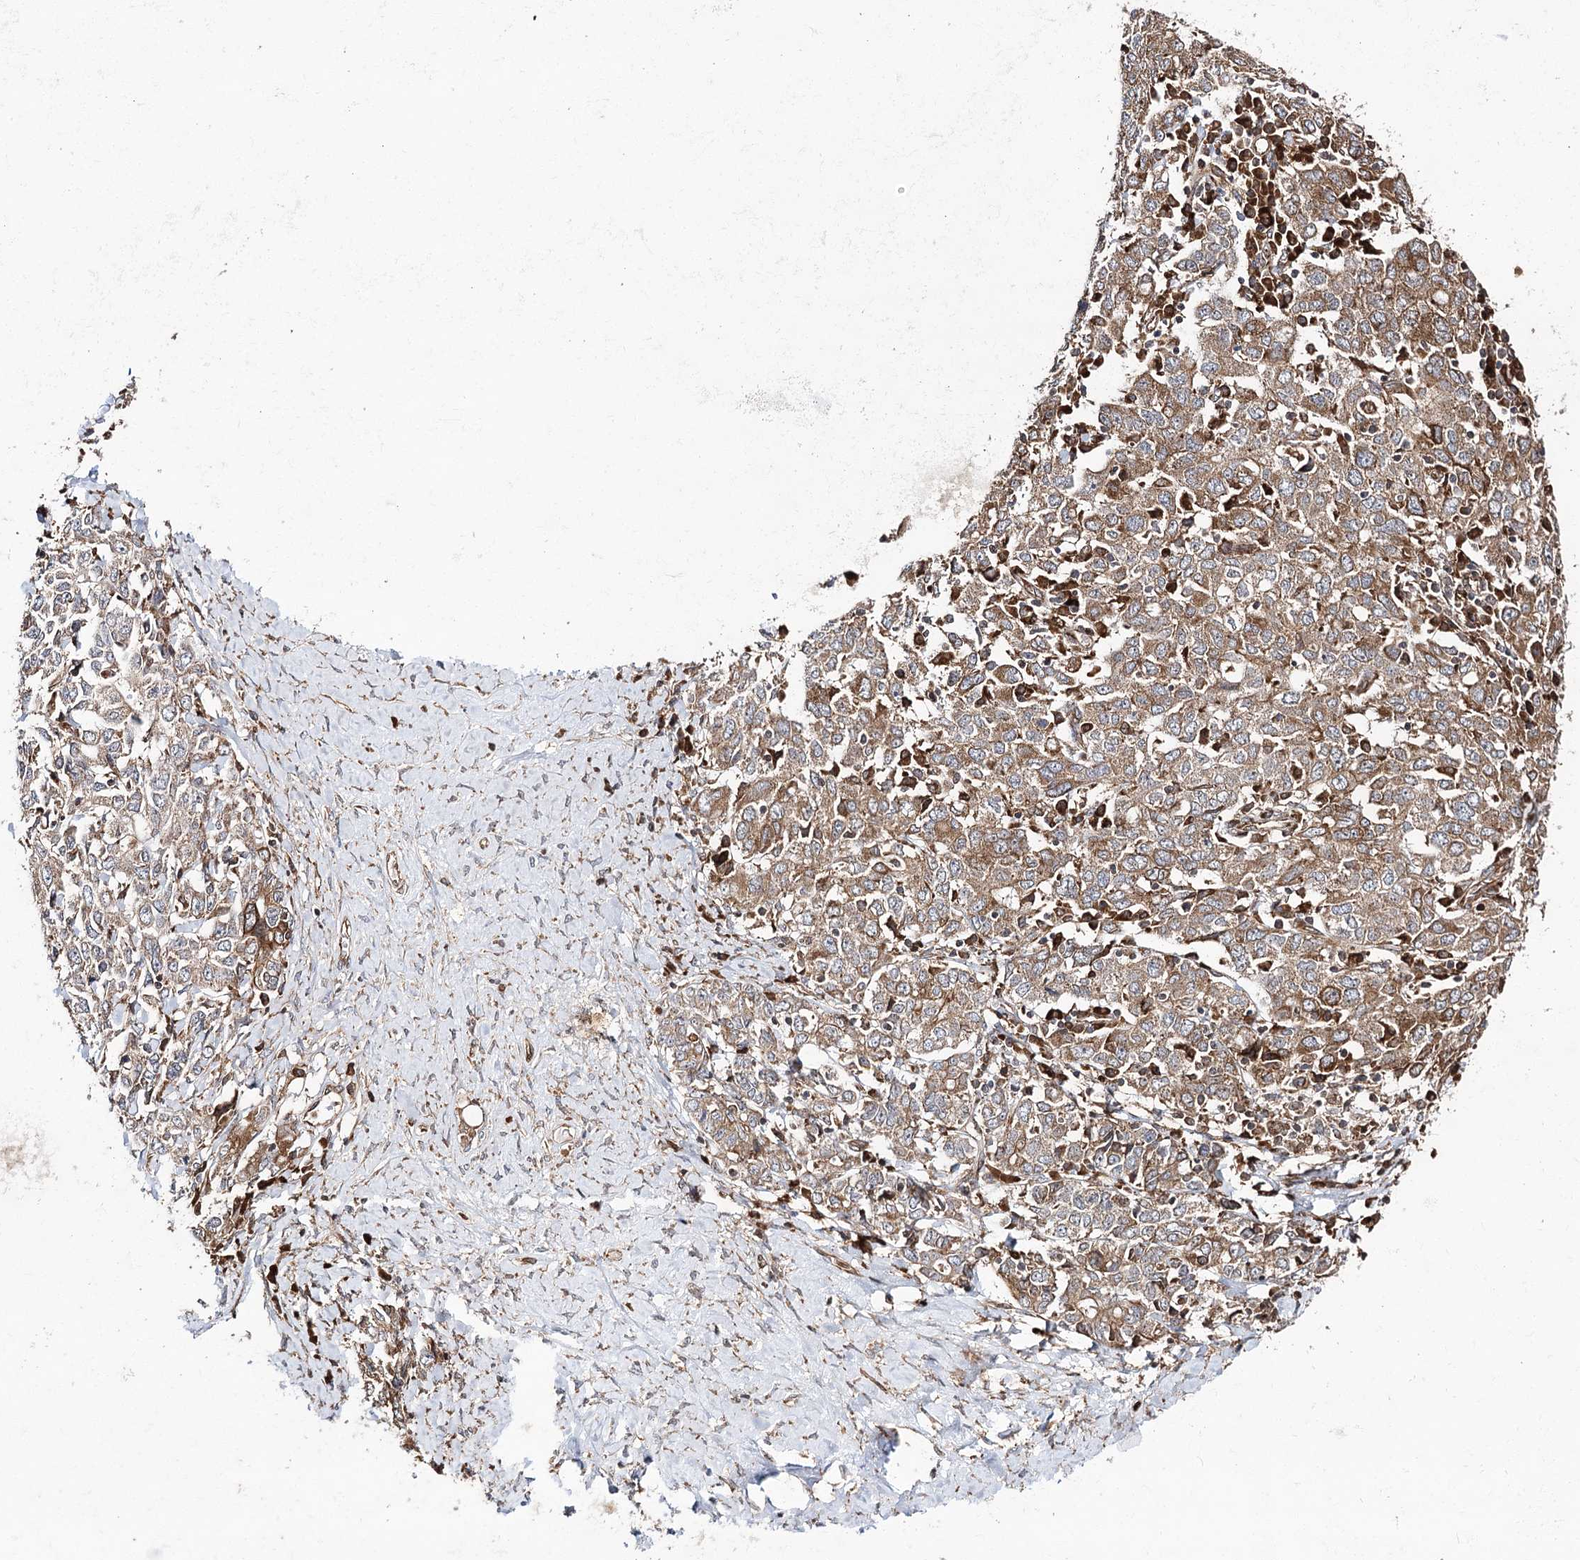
{"staining": {"intensity": "moderate", "quantity": ">75%", "location": "cytoplasmic/membranous"}, "tissue": "ovarian cancer", "cell_type": "Tumor cells", "image_type": "cancer", "snomed": [{"axis": "morphology", "description": "Carcinoma, endometroid"}, {"axis": "topography", "description": "Ovary"}], "caption": "Moderate cytoplasmic/membranous expression for a protein is appreciated in approximately >75% of tumor cells of ovarian cancer (endometroid carcinoma) using immunohistochemistry.", "gene": "DNAJB14", "patient": {"sex": "female", "age": 62}}